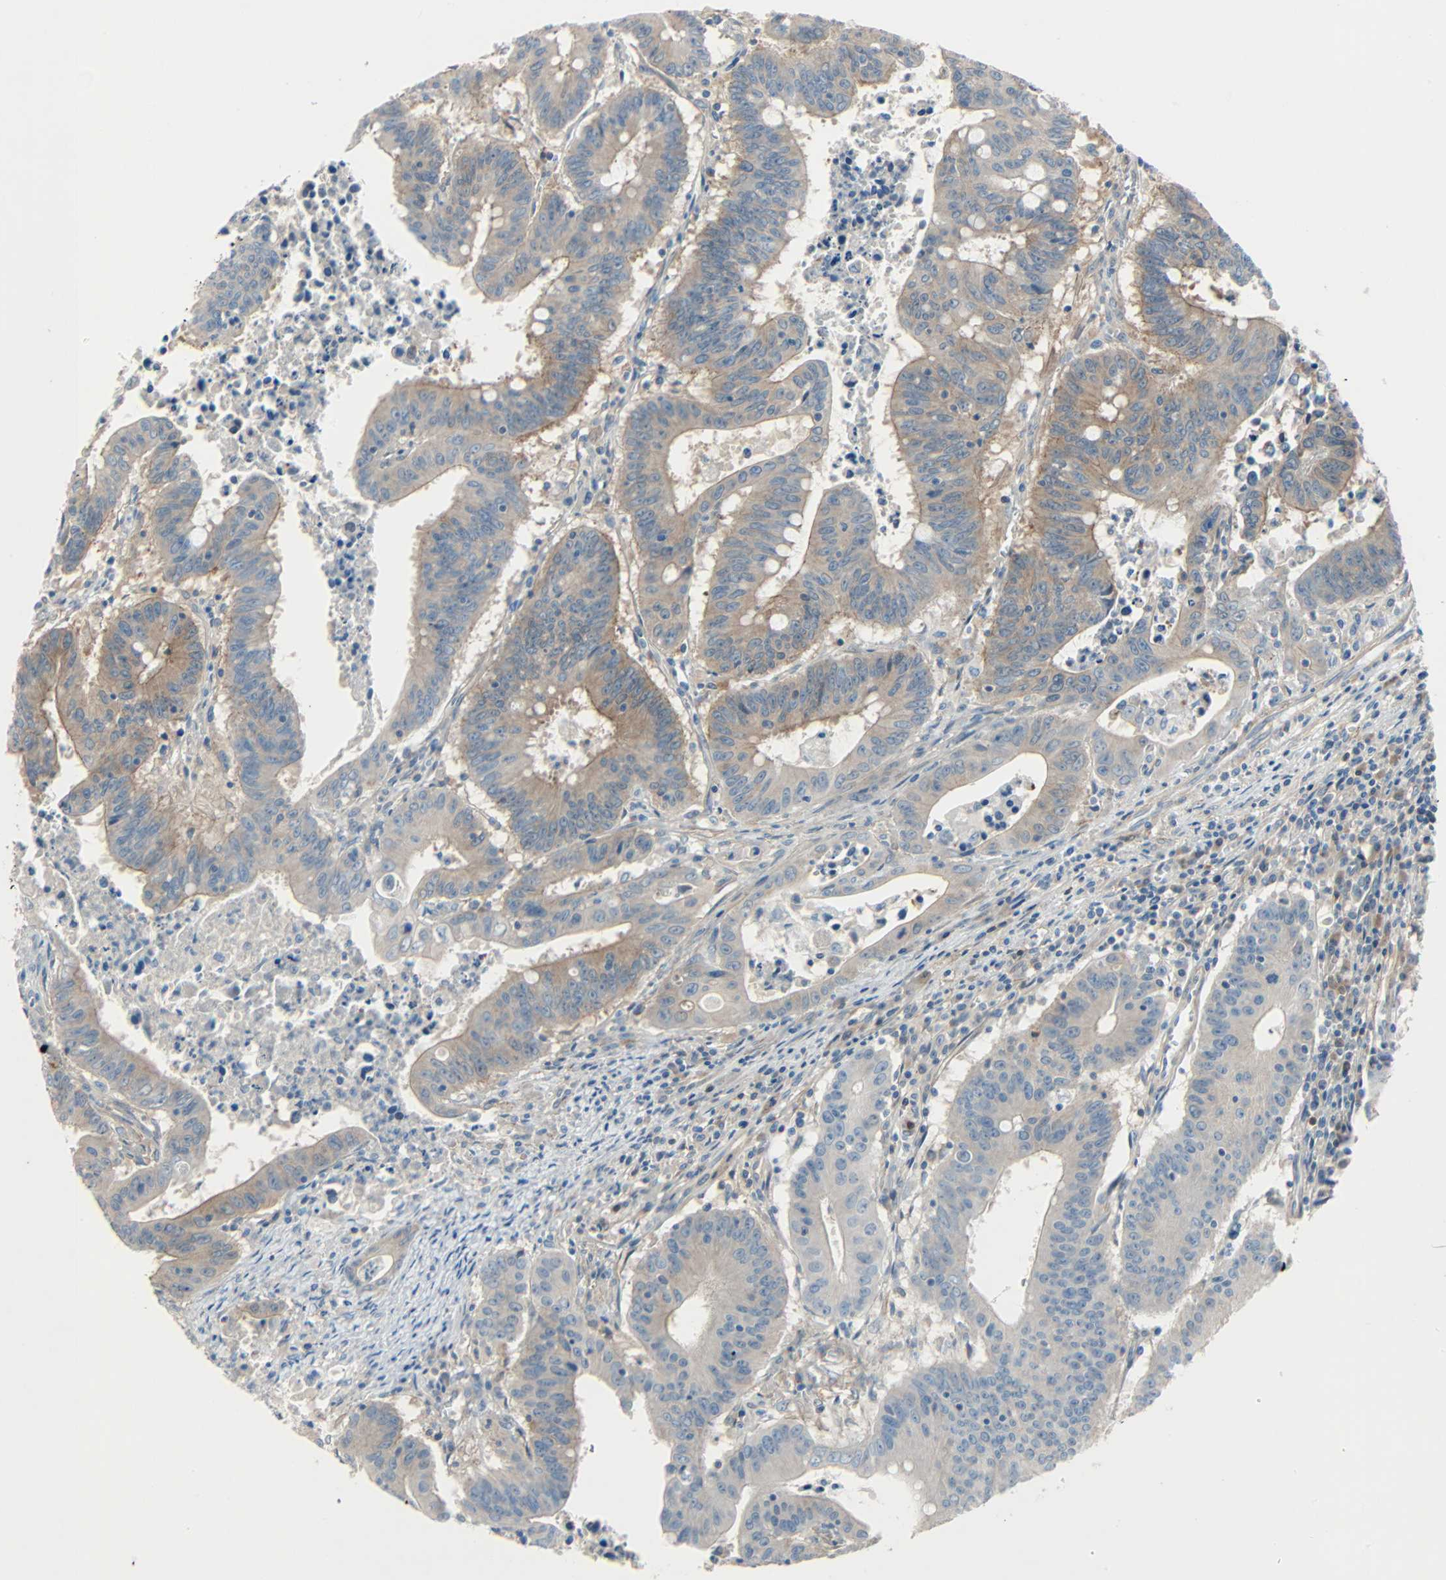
{"staining": {"intensity": "moderate", "quantity": ">75%", "location": "cytoplasmic/membranous"}, "tissue": "colorectal cancer", "cell_type": "Tumor cells", "image_type": "cancer", "snomed": [{"axis": "morphology", "description": "Adenocarcinoma, NOS"}, {"axis": "topography", "description": "Colon"}], "caption": "Colorectal adenocarcinoma stained with a brown dye shows moderate cytoplasmic/membranous positive positivity in about >75% of tumor cells.", "gene": "TNFRSF12A", "patient": {"sex": "male", "age": 45}}